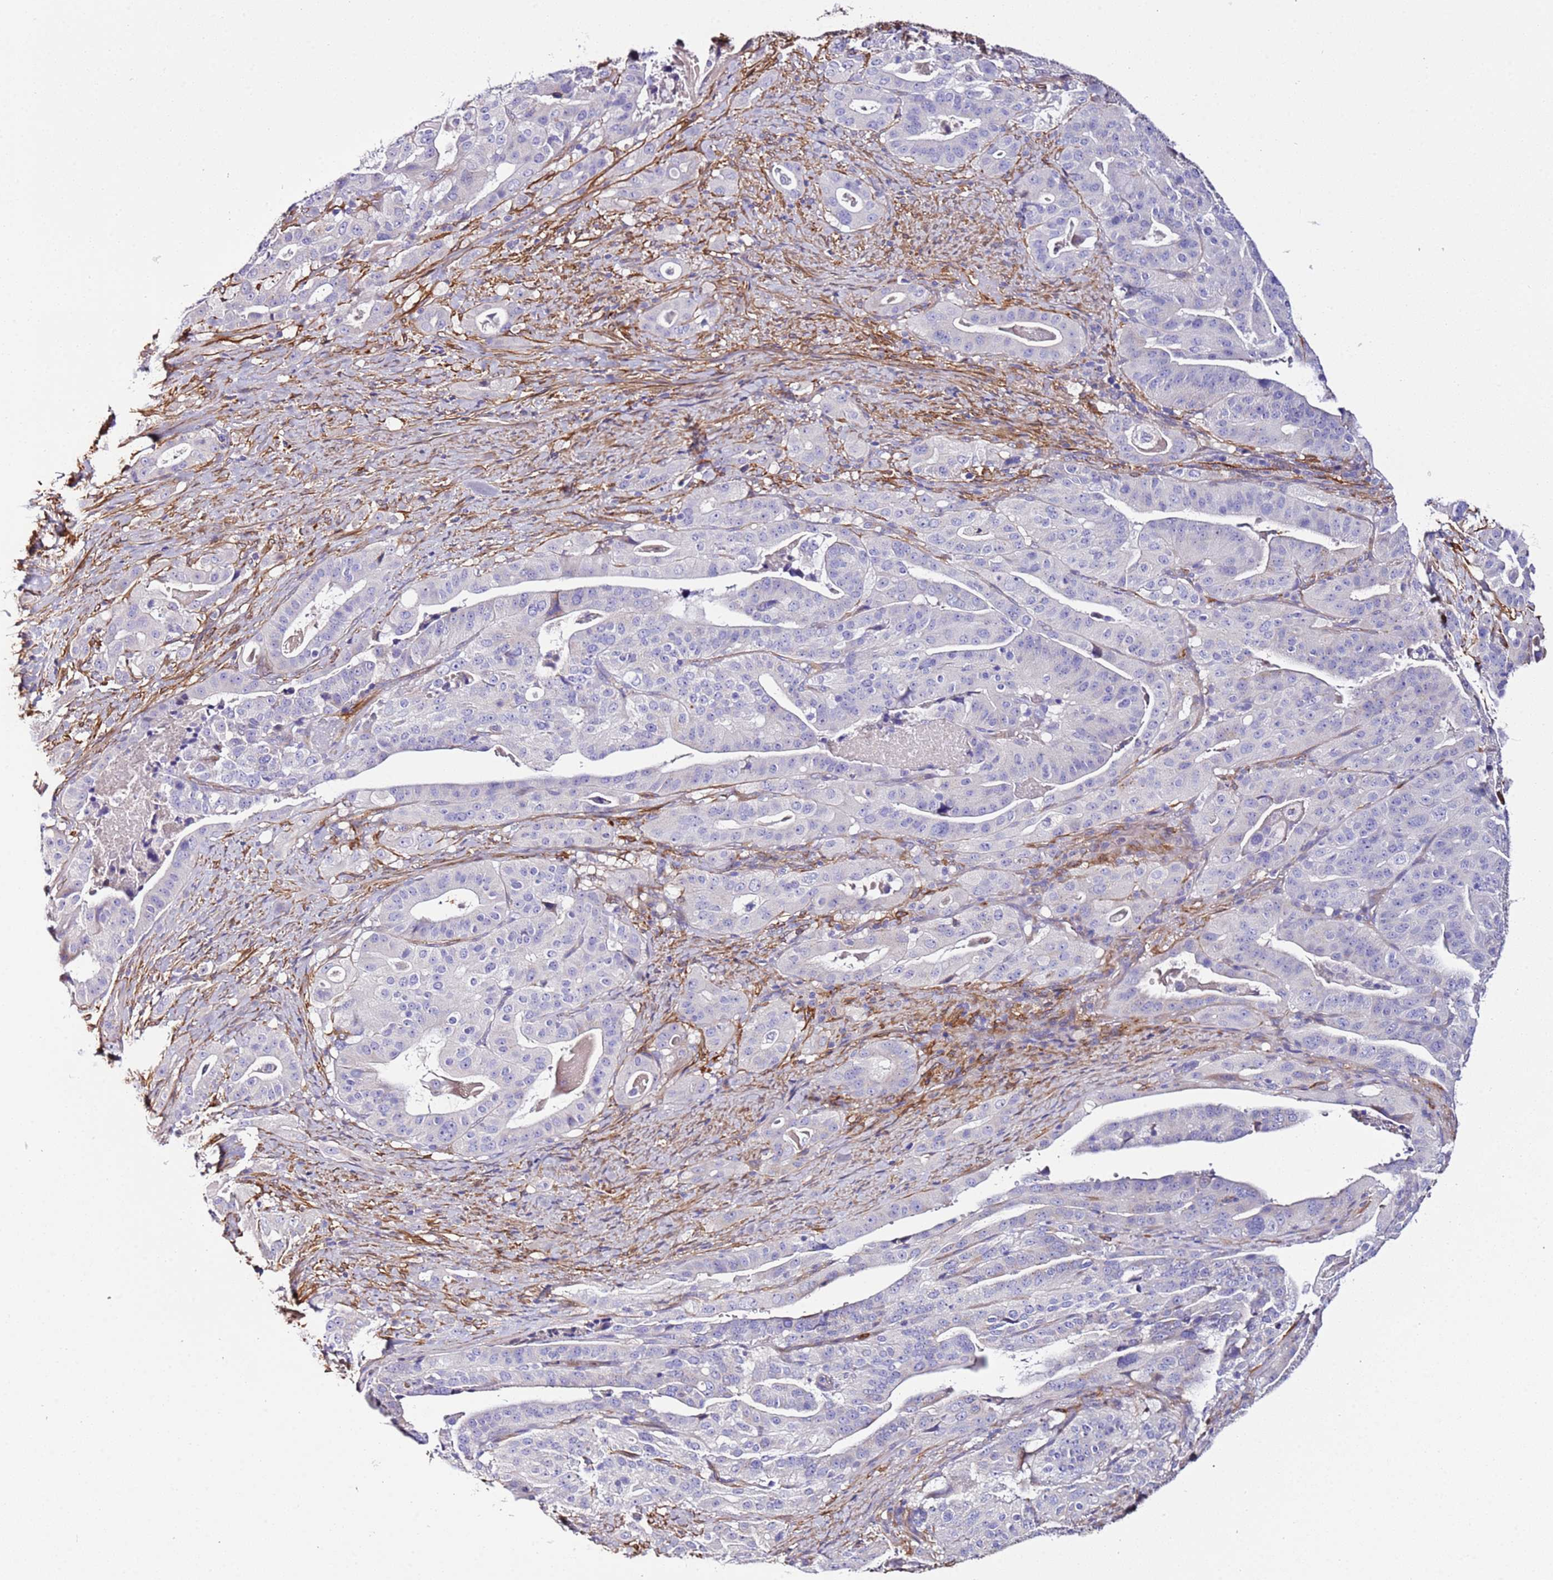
{"staining": {"intensity": "negative", "quantity": "none", "location": "none"}, "tissue": "stomach cancer", "cell_type": "Tumor cells", "image_type": "cancer", "snomed": [{"axis": "morphology", "description": "Adenocarcinoma, NOS"}, {"axis": "topography", "description": "Stomach"}], "caption": "Tumor cells show no significant protein positivity in stomach adenocarcinoma. Nuclei are stained in blue.", "gene": "FAM174C", "patient": {"sex": "male", "age": 48}}